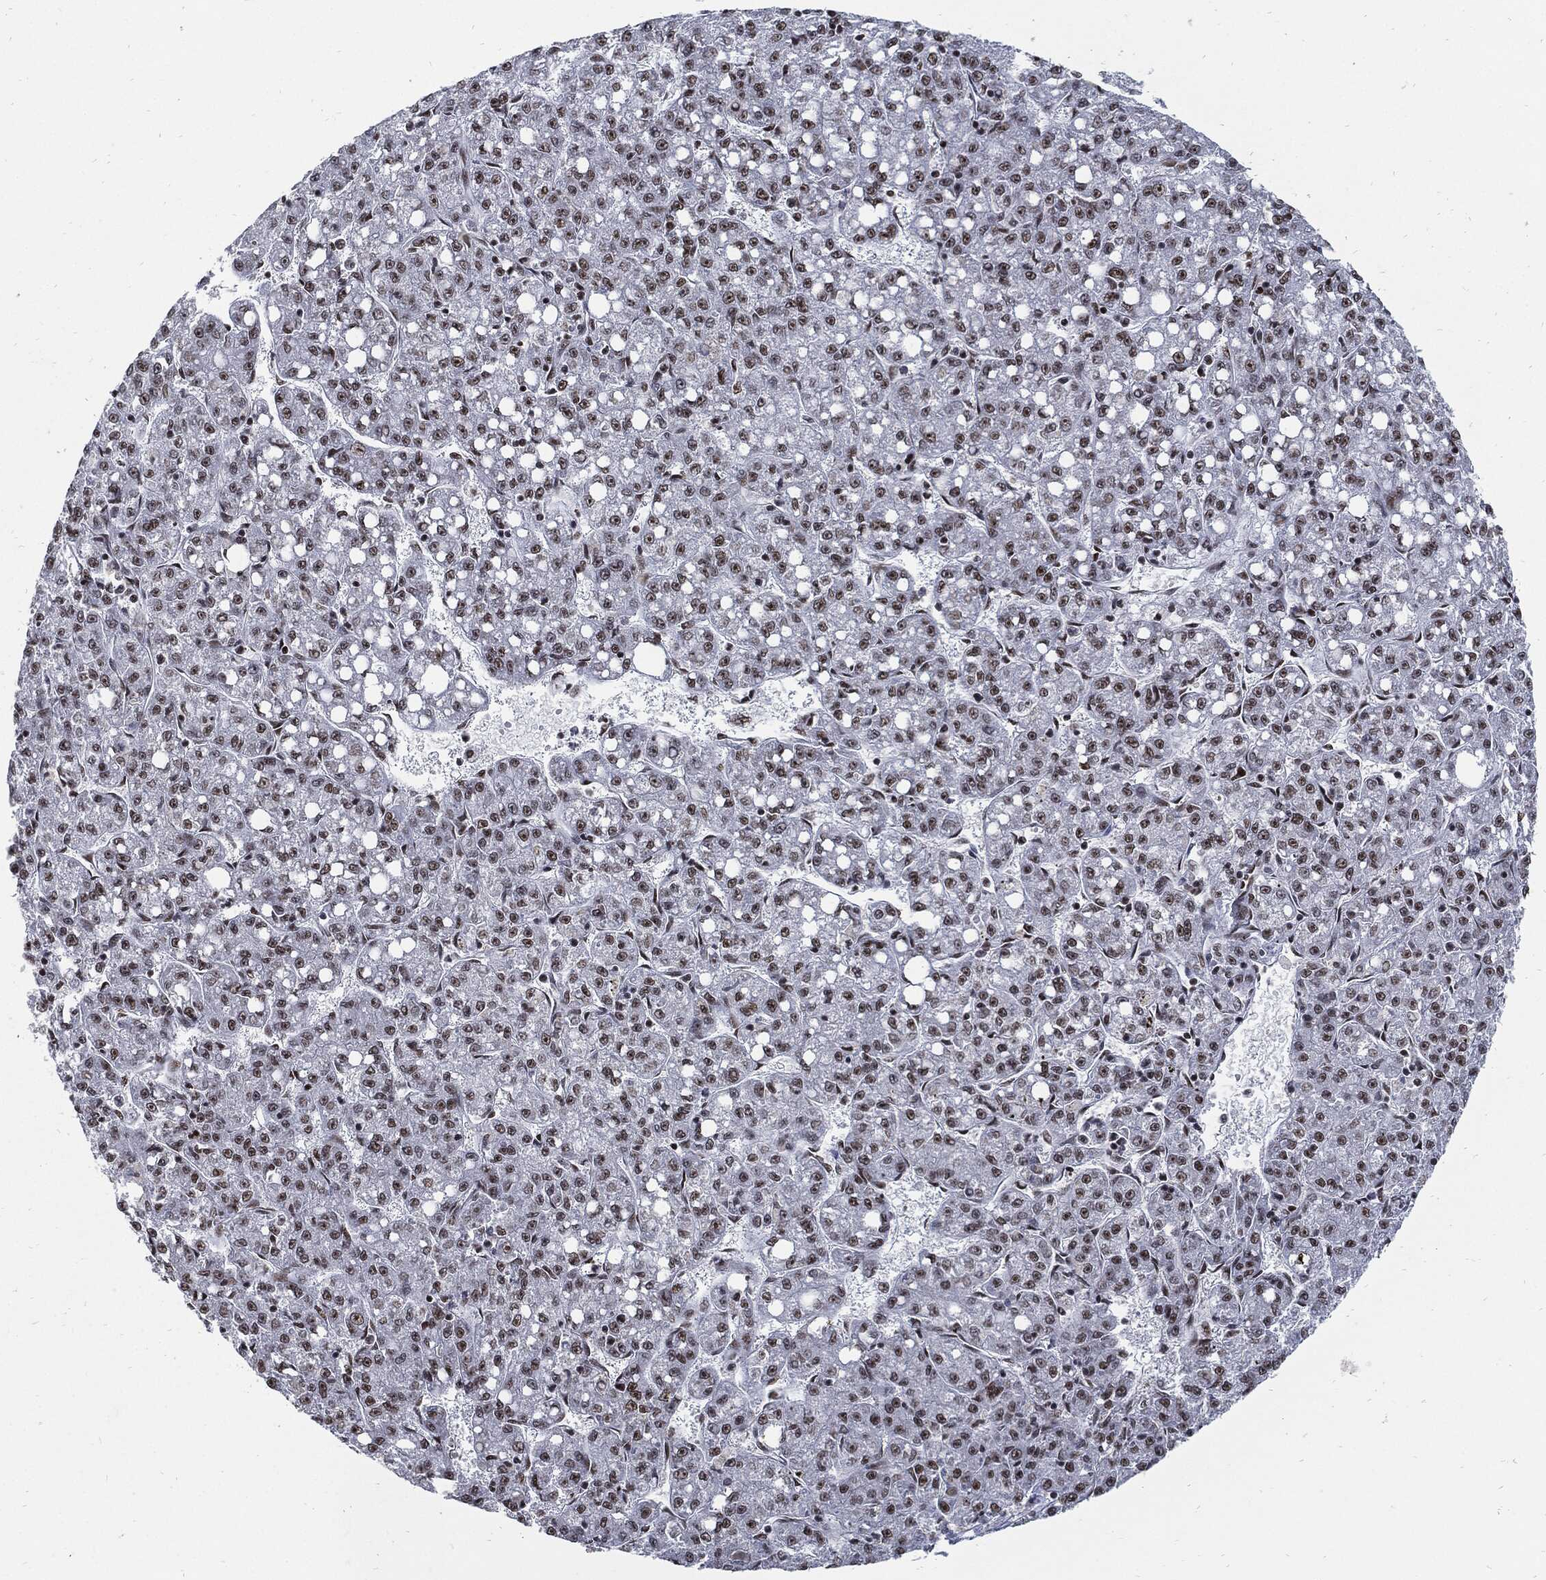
{"staining": {"intensity": "moderate", "quantity": "25%-75%", "location": "nuclear"}, "tissue": "liver cancer", "cell_type": "Tumor cells", "image_type": "cancer", "snomed": [{"axis": "morphology", "description": "Carcinoma, Hepatocellular, NOS"}, {"axis": "topography", "description": "Liver"}], "caption": "Immunohistochemical staining of hepatocellular carcinoma (liver) shows medium levels of moderate nuclear protein staining in about 25%-75% of tumor cells. The staining was performed using DAB, with brown indicating positive protein expression. Nuclei are stained blue with hematoxylin.", "gene": "TERF2", "patient": {"sex": "female", "age": 65}}